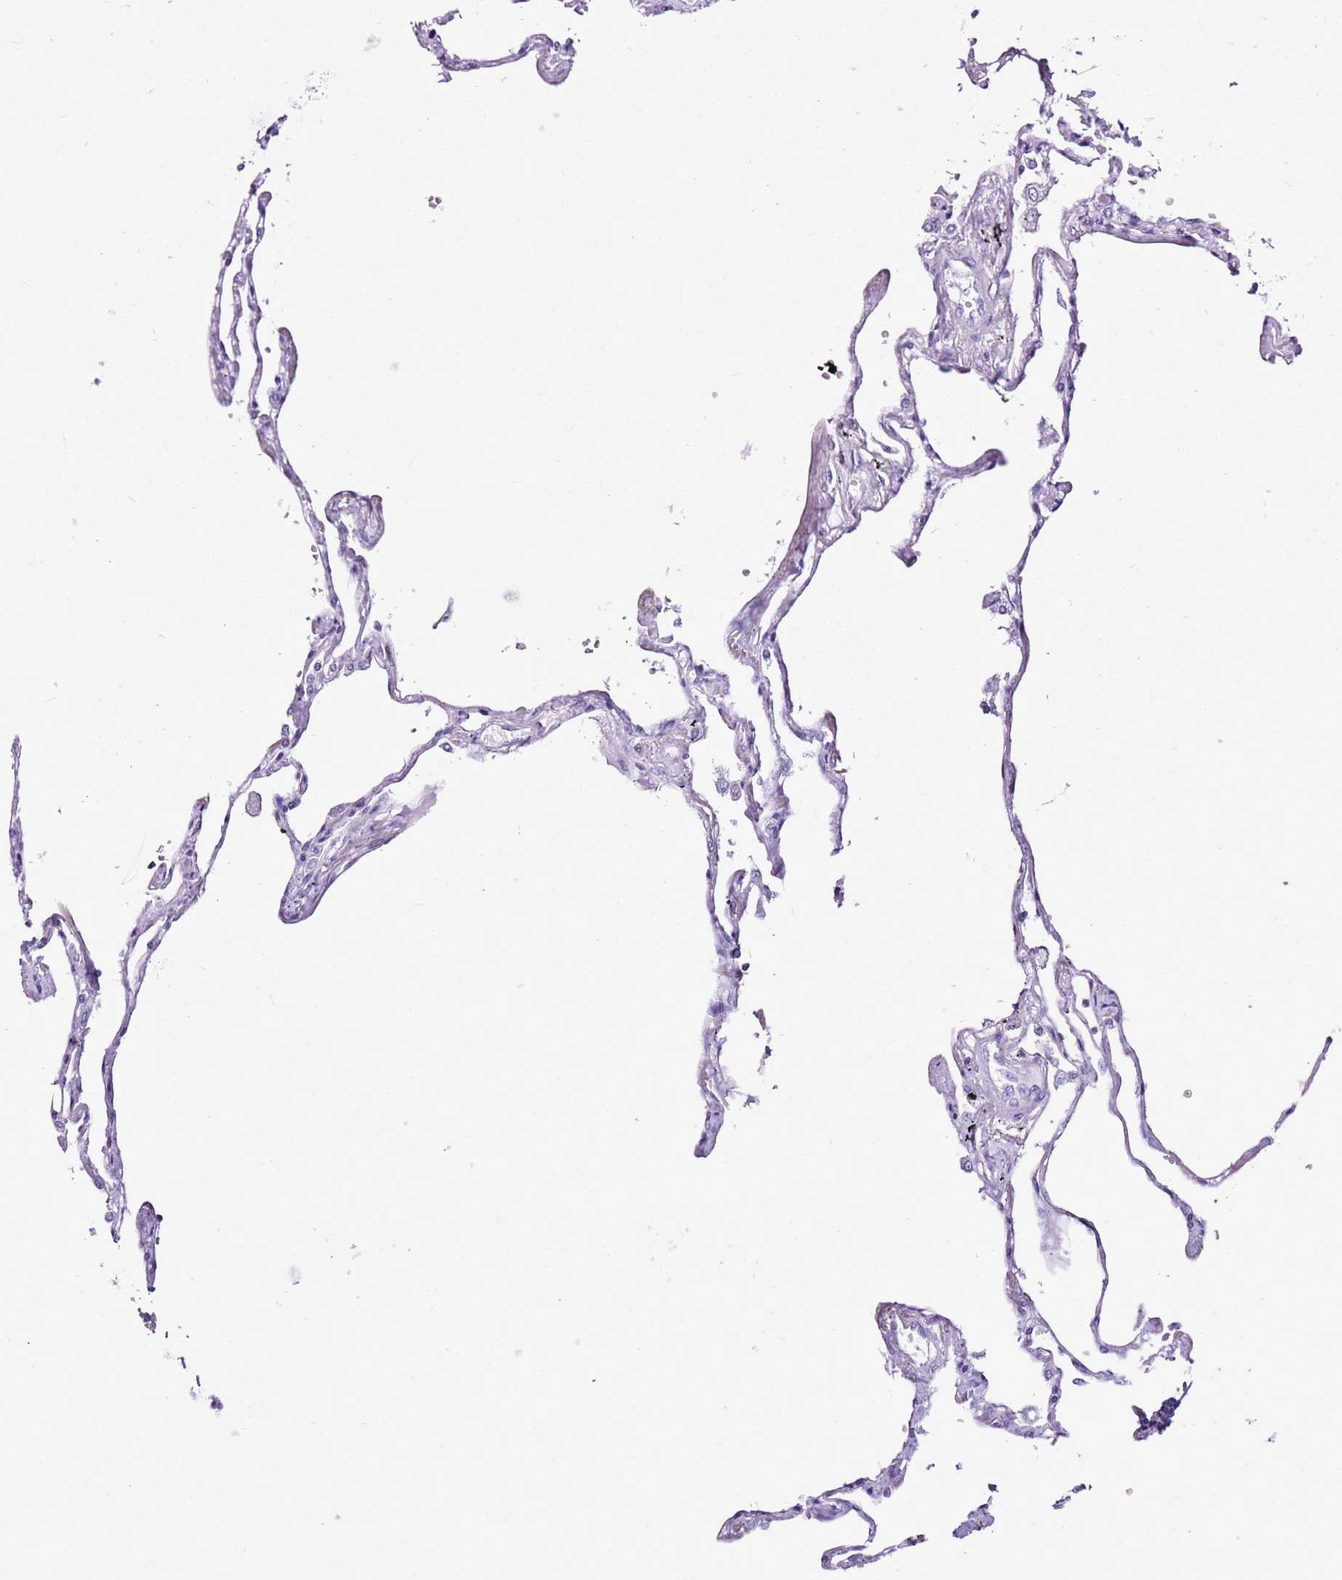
{"staining": {"intensity": "negative", "quantity": "none", "location": "none"}, "tissue": "lung", "cell_type": "Alveolar cells", "image_type": "normal", "snomed": [{"axis": "morphology", "description": "Normal tissue, NOS"}, {"axis": "topography", "description": "Lung"}], "caption": "Alveolar cells show no significant staining in unremarkable lung.", "gene": "SPC25", "patient": {"sex": "female", "age": 67}}